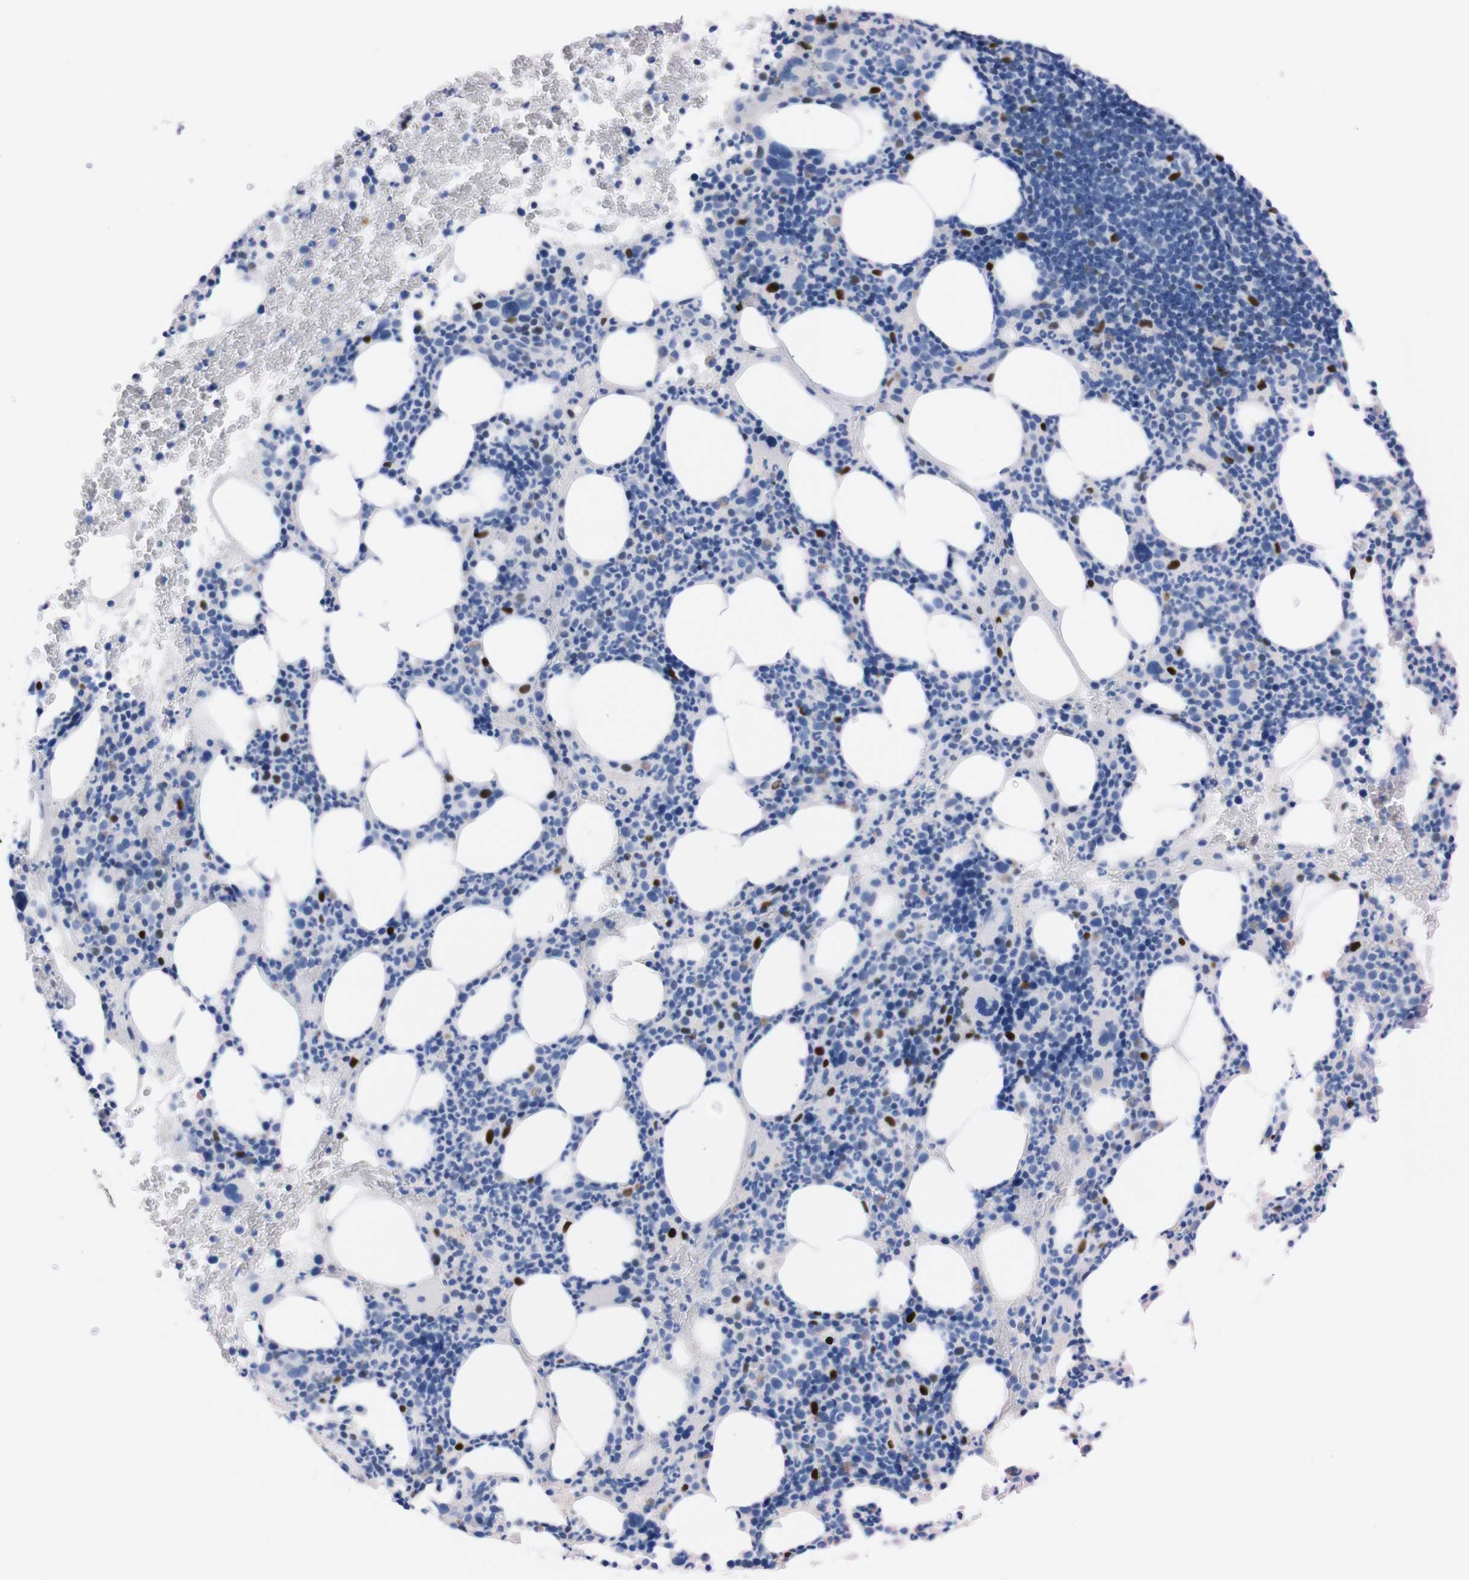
{"staining": {"intensity": "strong", "quantity": "<25%", "location": "cytoplasmic/membranous,nuclear"}, "tissue": "bone marrow", "cell_type": "Hematopoietic cells", "image_type": "normal", "snomed": [{"axis": "morphology", "description": "Normal tissue, NOS"}, {"axis": "morphology", "description": "Inflammation, NOS"}, {"axis": "topography", "description": "Bone marrow"}], "caption": "Normal bone marrow demonstrates strong cytoplasmic/membranous,nuclear expression in approximately <25% of hematopoietic cells Ihc stains the protein in brown and the nuclei are stained blue..", "gene": "P2RY12", "patient": {"sex": "male", "age": 73}}